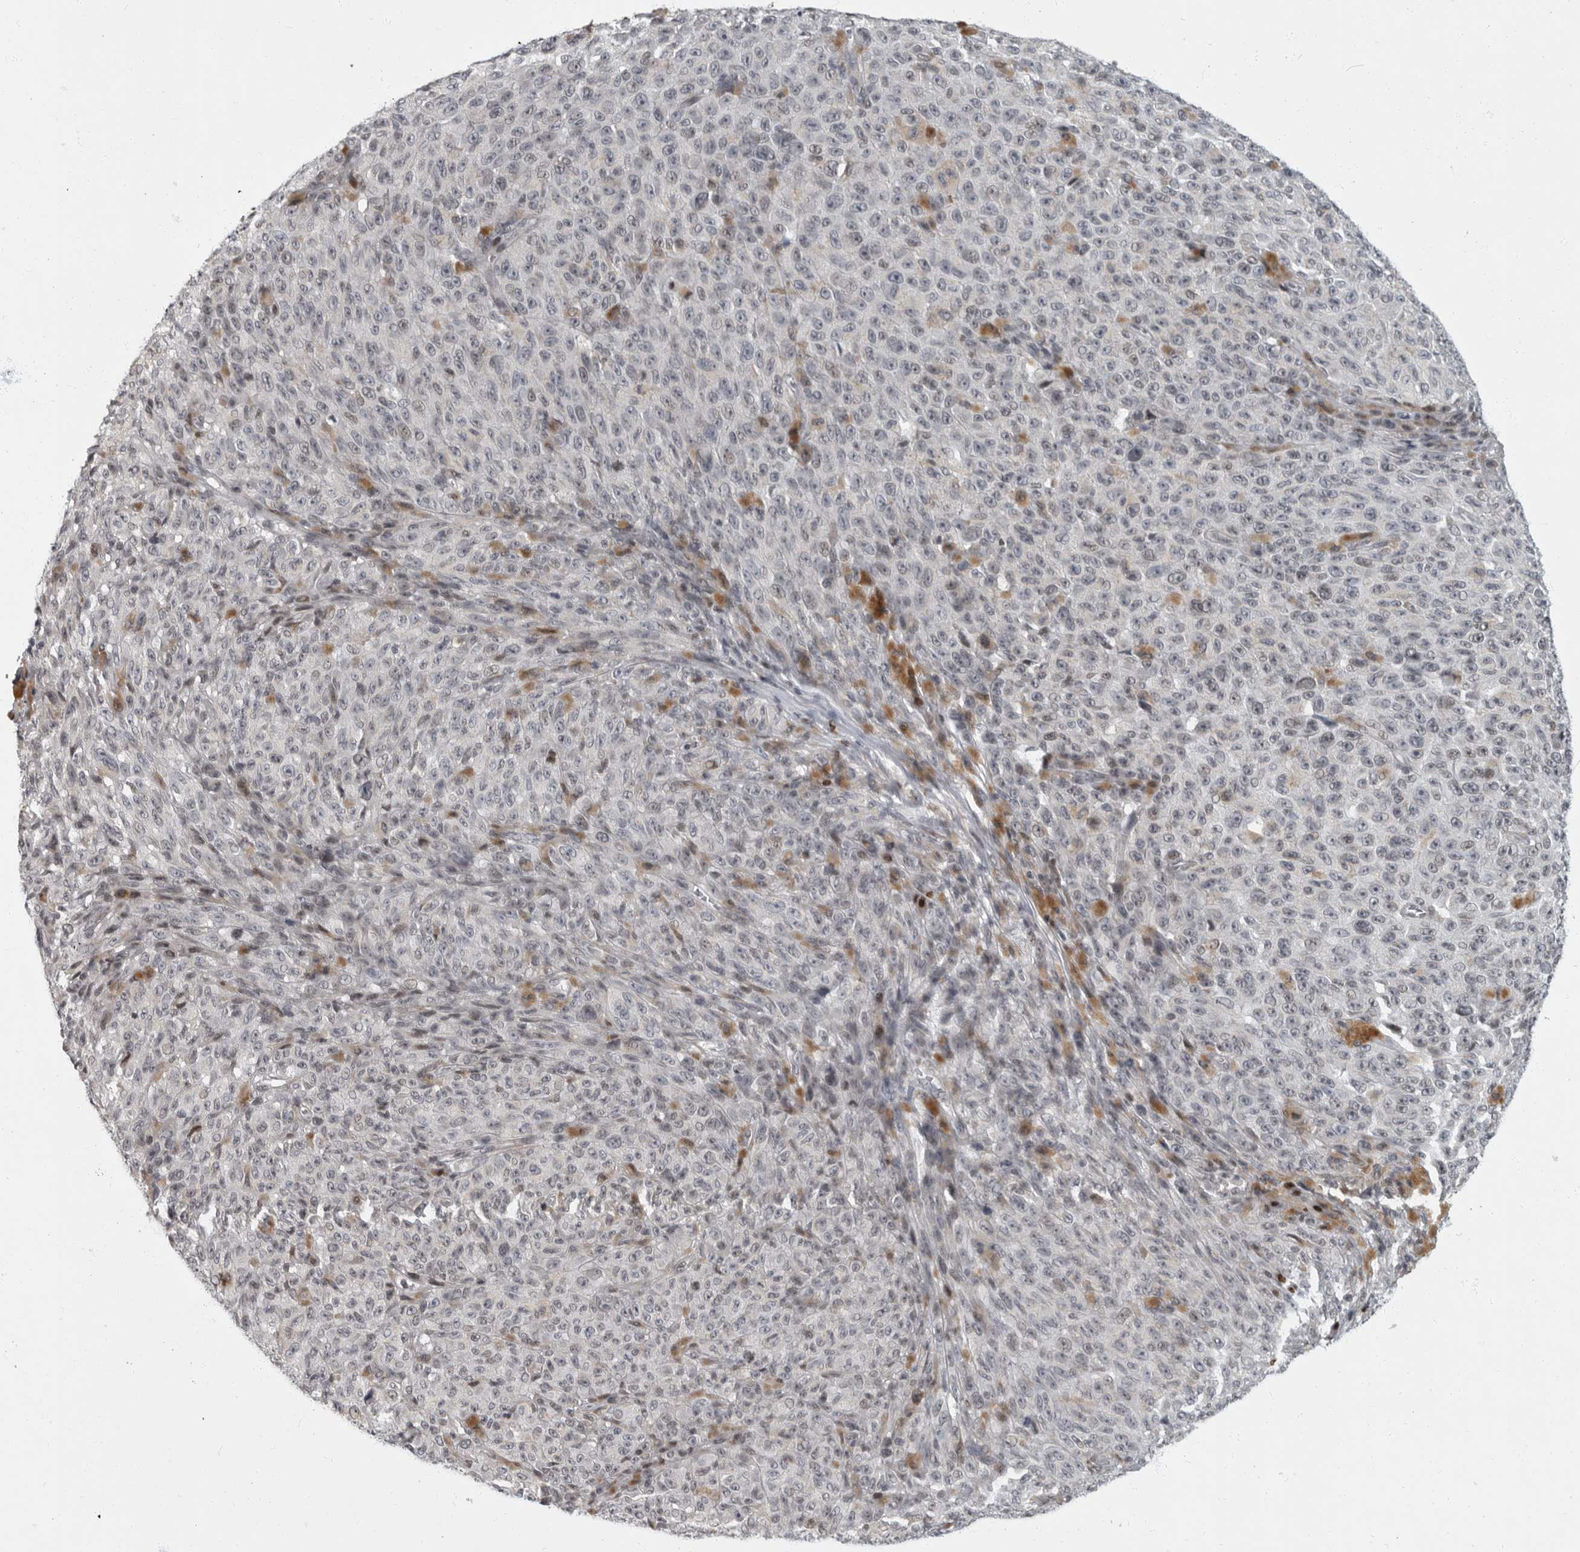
{"staining": {"intensity": "negative", "quantity": "none", "location": "none"}, "tissue": "melanoma", "cell_type": "Tumor cells", "image_type": "cancer", "snomed": [{"axis": "morphology", "description": "Malignant melanoma, NOS"}, {"axis": "topography", "description": "Skin"}], "caption": "High magnification brightfield microscopy of malignant melanoma stained with DAB (brown) and counterstained with hematoxylin (blue): tumor cells show no significant expression.", "gene": "EVI5", "patient": {"sex": "female", "age": 82}}